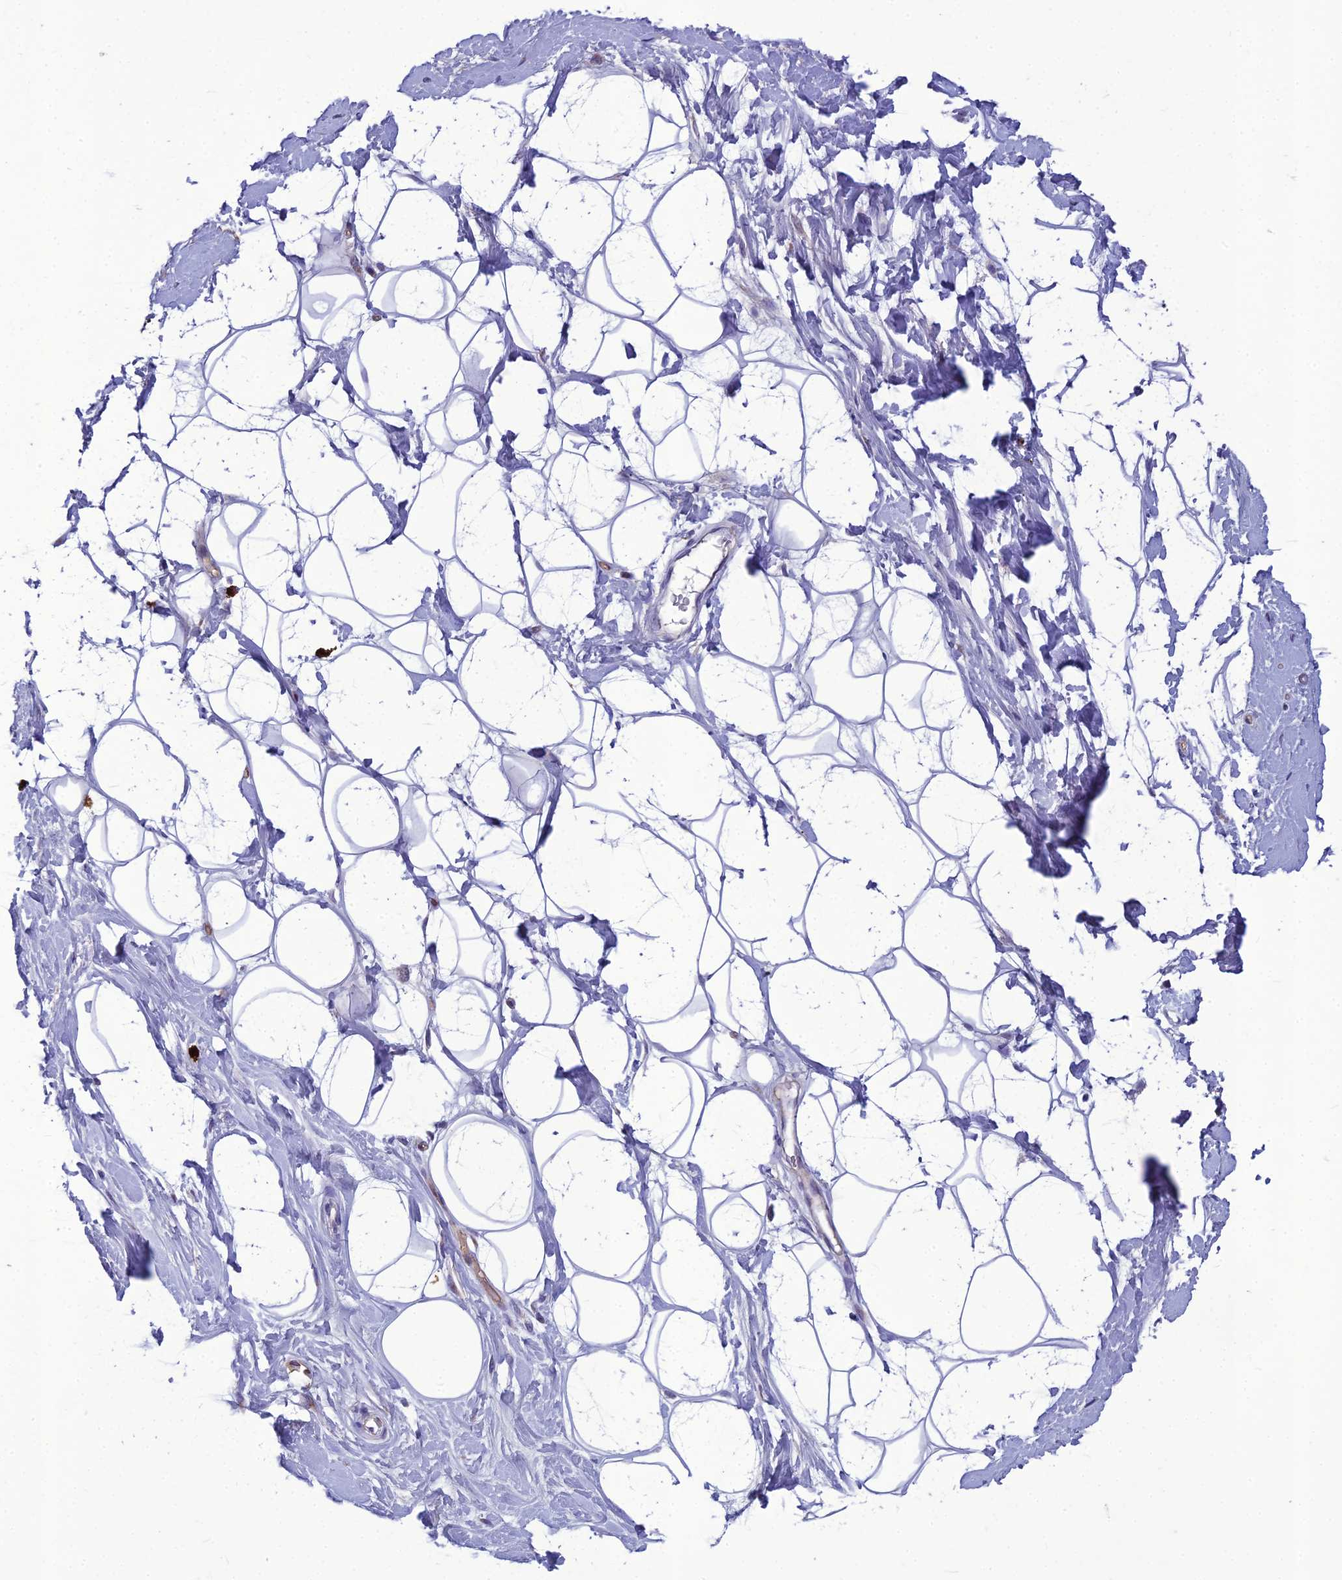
{"staining": {"intensity": "negative", "quantity": "none", "location": "none"}, "tissue": "adipose tissue", "cell_type": "Adipocytes", "image_type": "normal", "snomed": [{"axis": "morphology", "description": "Normal tissue, NOS"}, {"axis": "topography", "description": "Breast"}], "caption": "An image of adipose tissue stained for a protein demonstrates no brown staining in adipocytes.", "gene": "BBS7", "patient": {"sex": "female", "age": 26}}